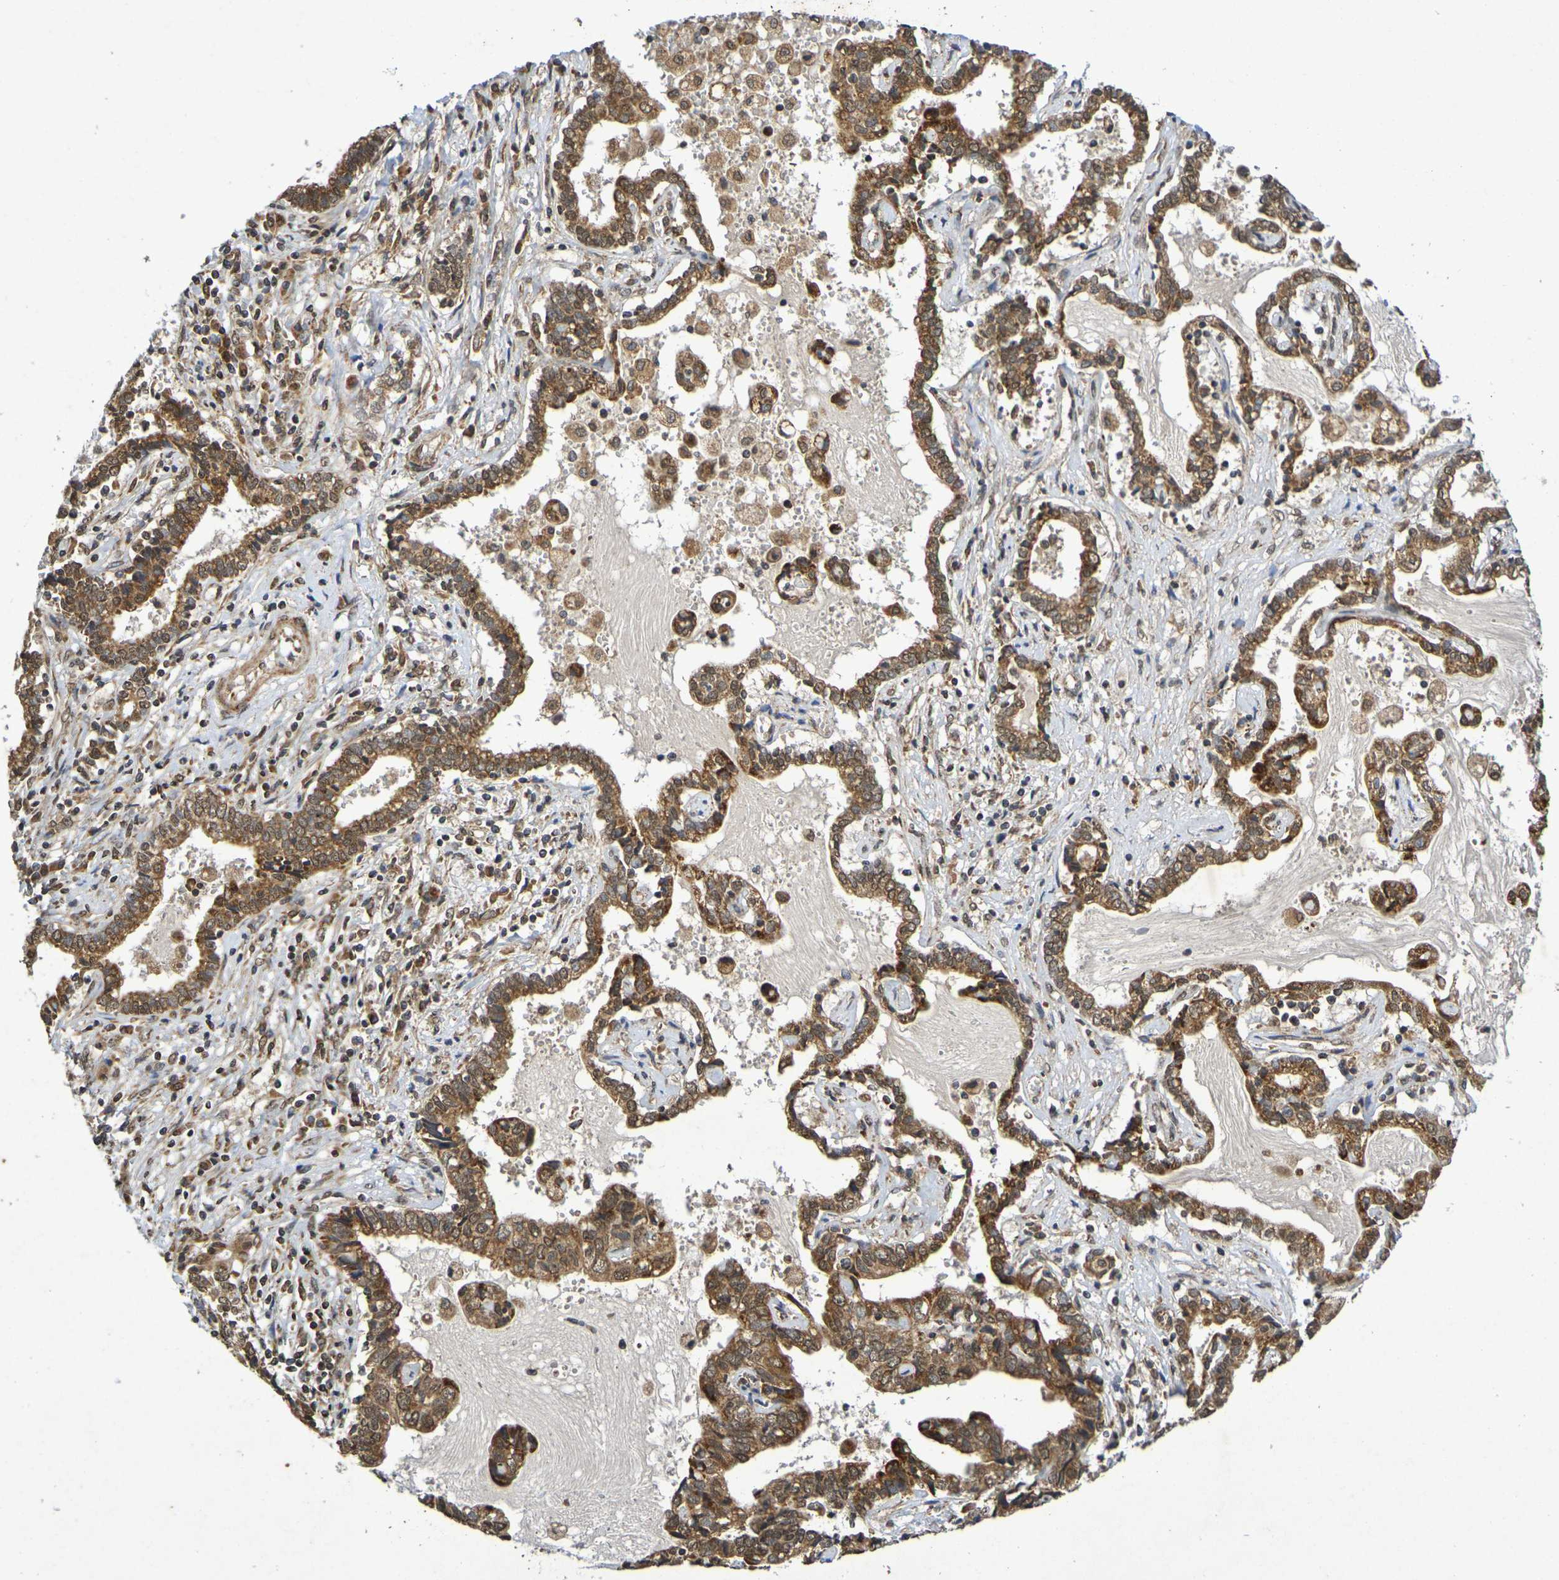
{"staining": {"intensity": "strong", "quantity": ">75%", "location": "cytoplasmic/membranous,nuclear"}, "tissue": "liver cancer", "cell_type": "Tumor cells", "image_type": "cancer", "snomed": [{"axis": "morphology", "description": "Cholangiocarcinoma"}, {"axis": "topography", "description": "Liver"}], "caption": "Immunohistochemical staining of cholangiocarcinoma (liver) reveals high levels of strong cytoplasmic/membranous and nuclear positivity in about >75% of tumor cells. The staining was performed using DAB to visualize the protein expression in brown, while the nuclei were stained in blue with hematoxylin (Magnification: 20x).", "gene": "GUCY1A2", "patient": {"sex": "male", "age": 57}}